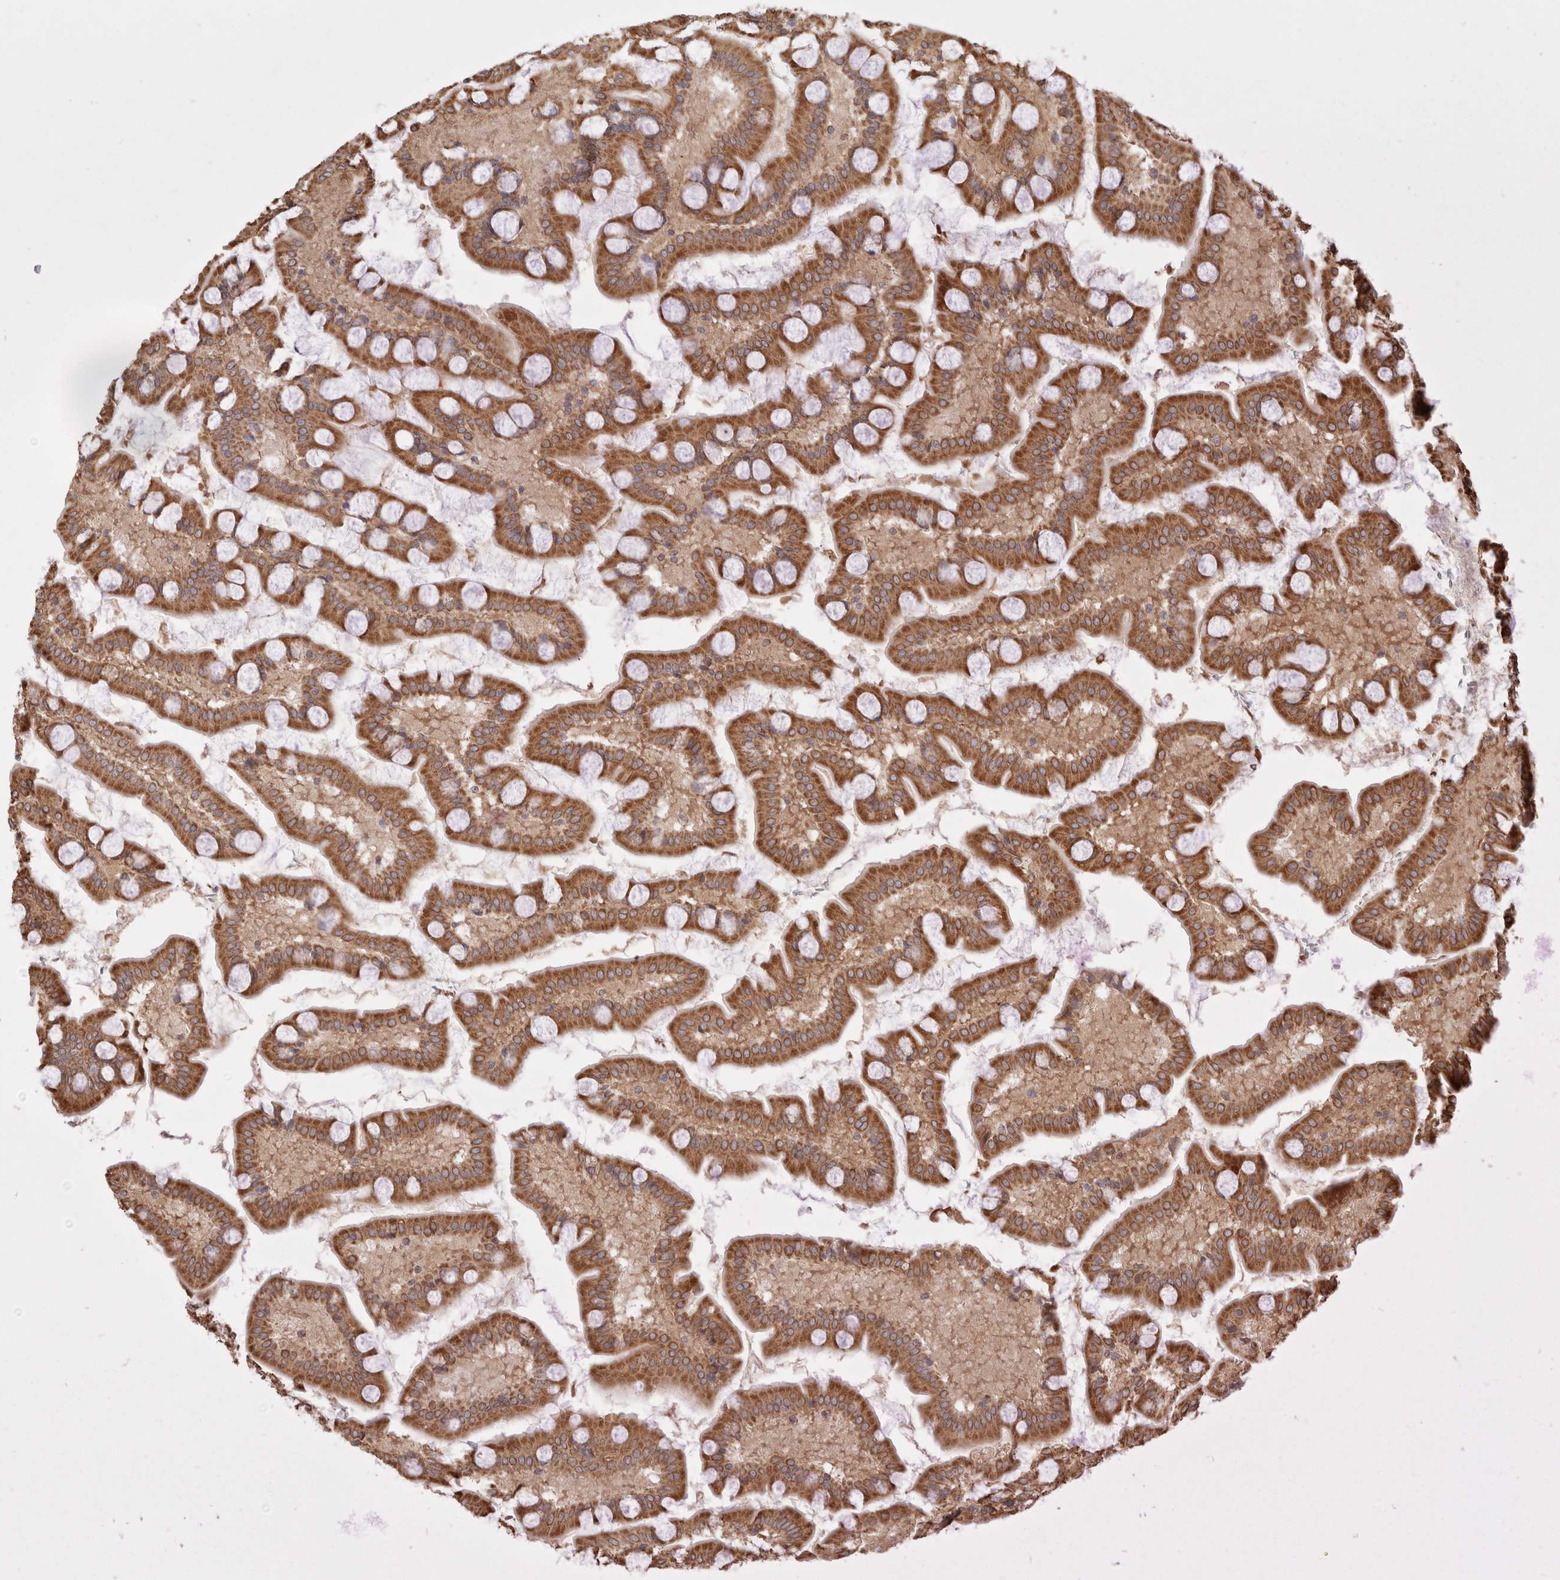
{"staining": {"intensity": "strong", "quantity": ">75%", "location": "cytoplasmic/membranous"}, "tissue": "small intestine", "cell_type": "Glandular cells", "image_type": "normal", "snomed": [{"axis": "morphology", "description": "Normal tissue, NOS"}, {"axis": "topography", "description": "Small intestine"}], "caption": "Small intestine stained with DAB IHC demonstrates high levels of strong cytoplasmic/membranous expression in approximately >75% of glandular cells.", "gene": "TMPPE", "patient": {"sex": "male", "age": 41}}